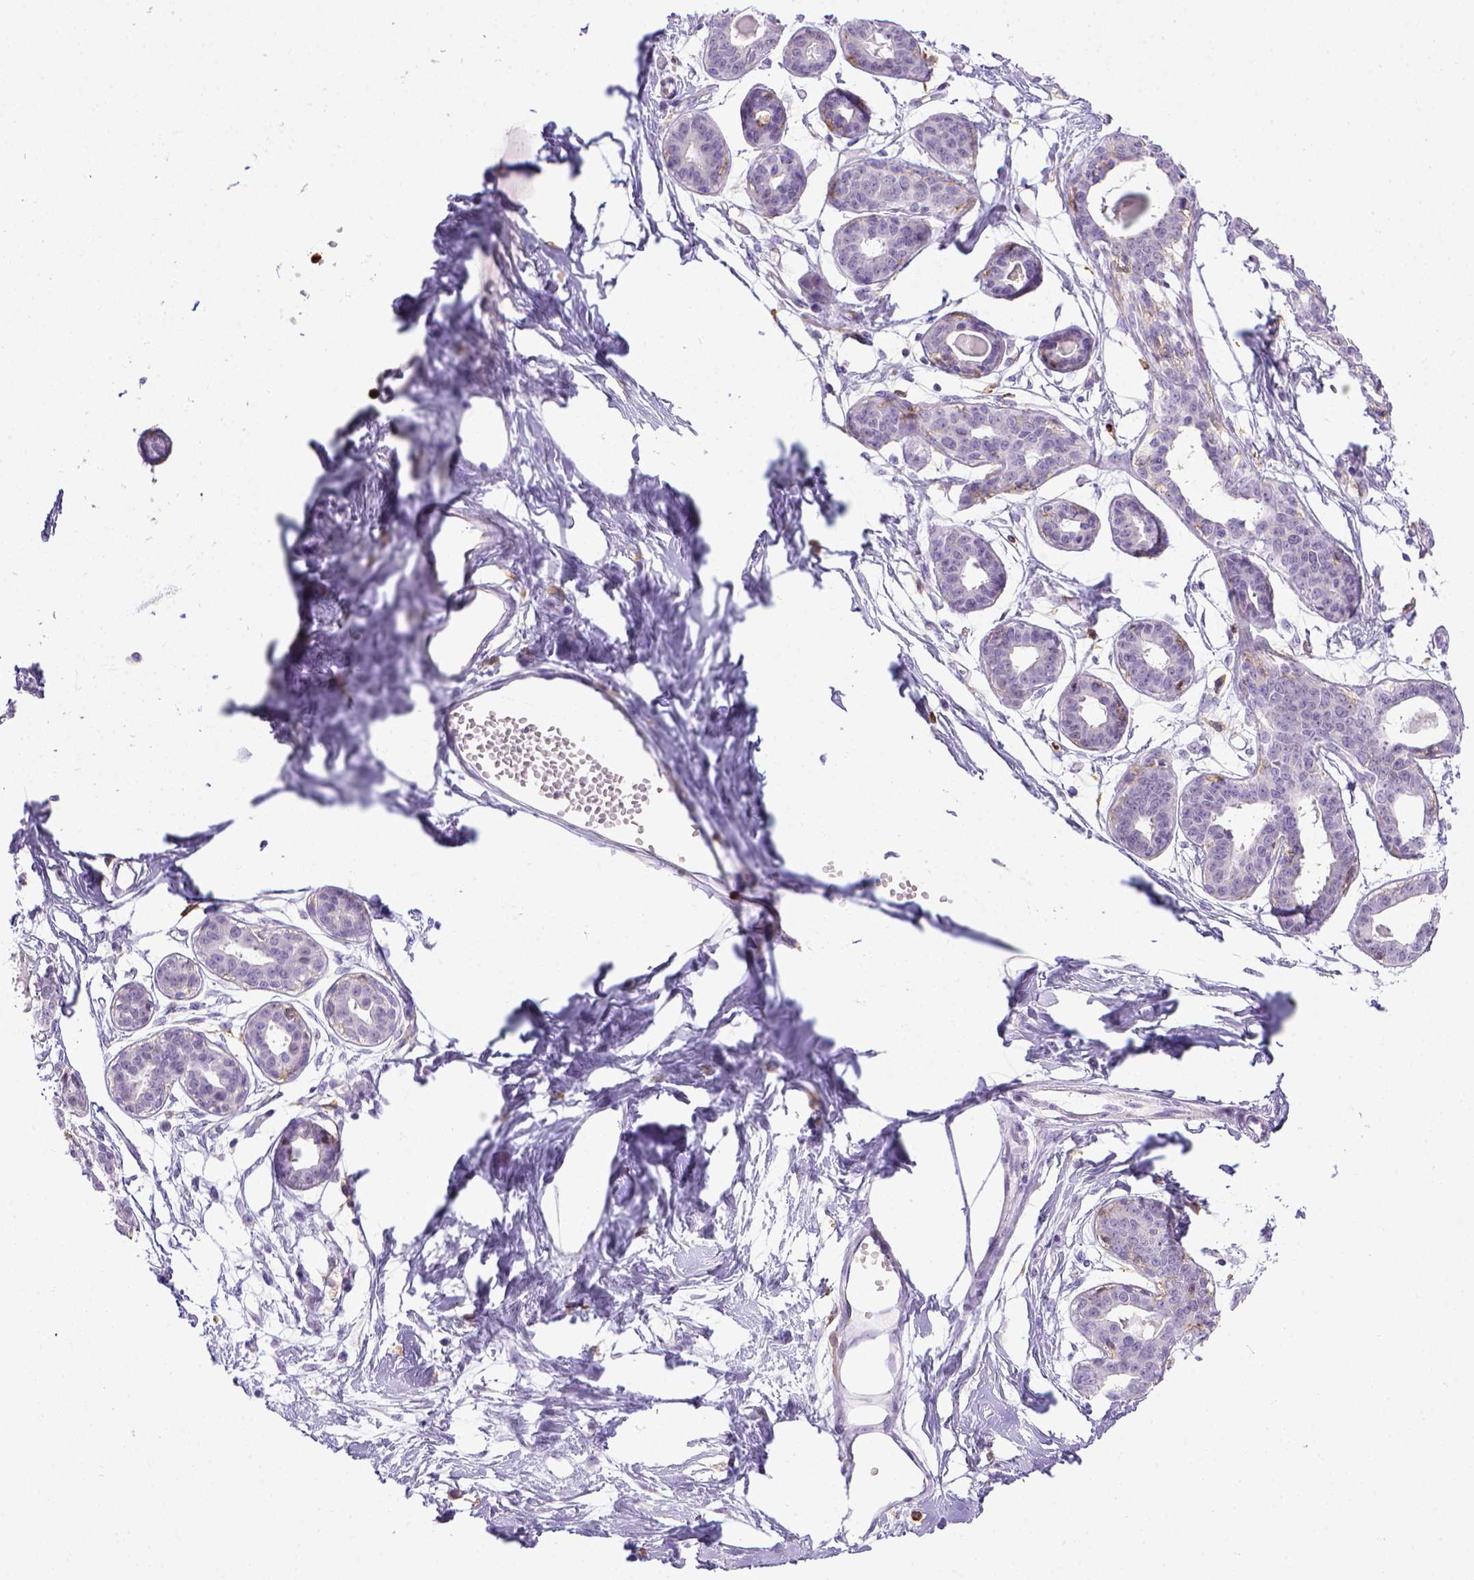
{"staining": {"intensity": "negative", "quantity": "none", "location": "none"}, "tissue": "breast", "cell_type": "Adipocytes", "image_type": "normal", "snomed": [{"axis": "morphology", "description": "Normal tissue, NOS"}, {"axis": "topography", "description": "Breast"}], "caption": "This is a image of immunohistochemistry (IHC) staining of benign breast, which shows no staining in adipocytes.", "gene": "ITGAM", "patient": {"sex": "female", "age": 45}}